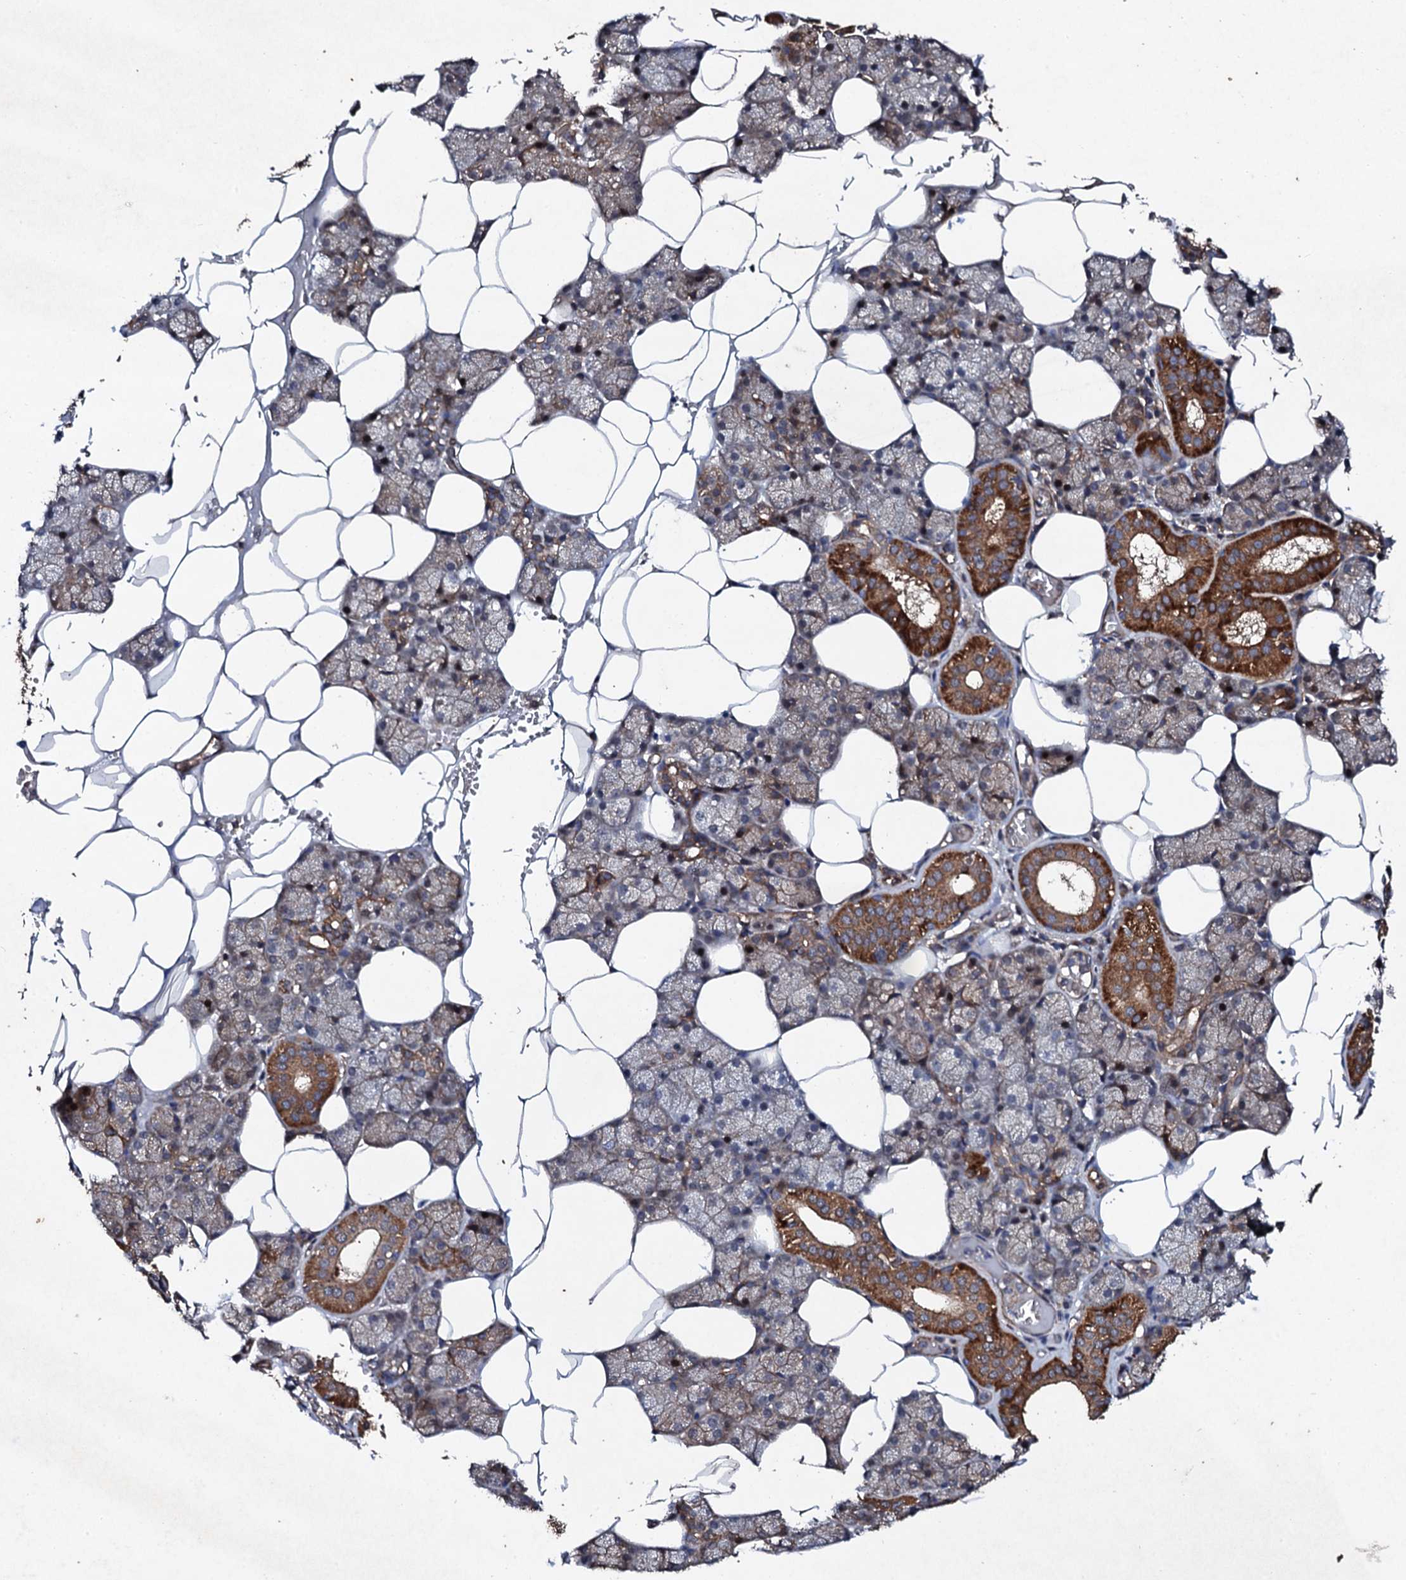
{"staining": {"intensity": "strong", "quantity": "25%-75%", "location": "cytoplasmic/membranous"}, "tissue": "salivary gland", "cell_type": "Glandular cells", "image_type": "normal", "snomed": [{"axis": "morphology", "description": "Normal tissue, NOS"}, {"axis": "topography", "description": "Salivary gland"}], "caption": "There is high levels of strong cytoplasmic/membranous staining in glandular cells of benign salivary gland, as demonstrated by immunohistochemical staining (brown color).", "gene": "MOCOS", "patient": {"sex": "male", "age": 62}}